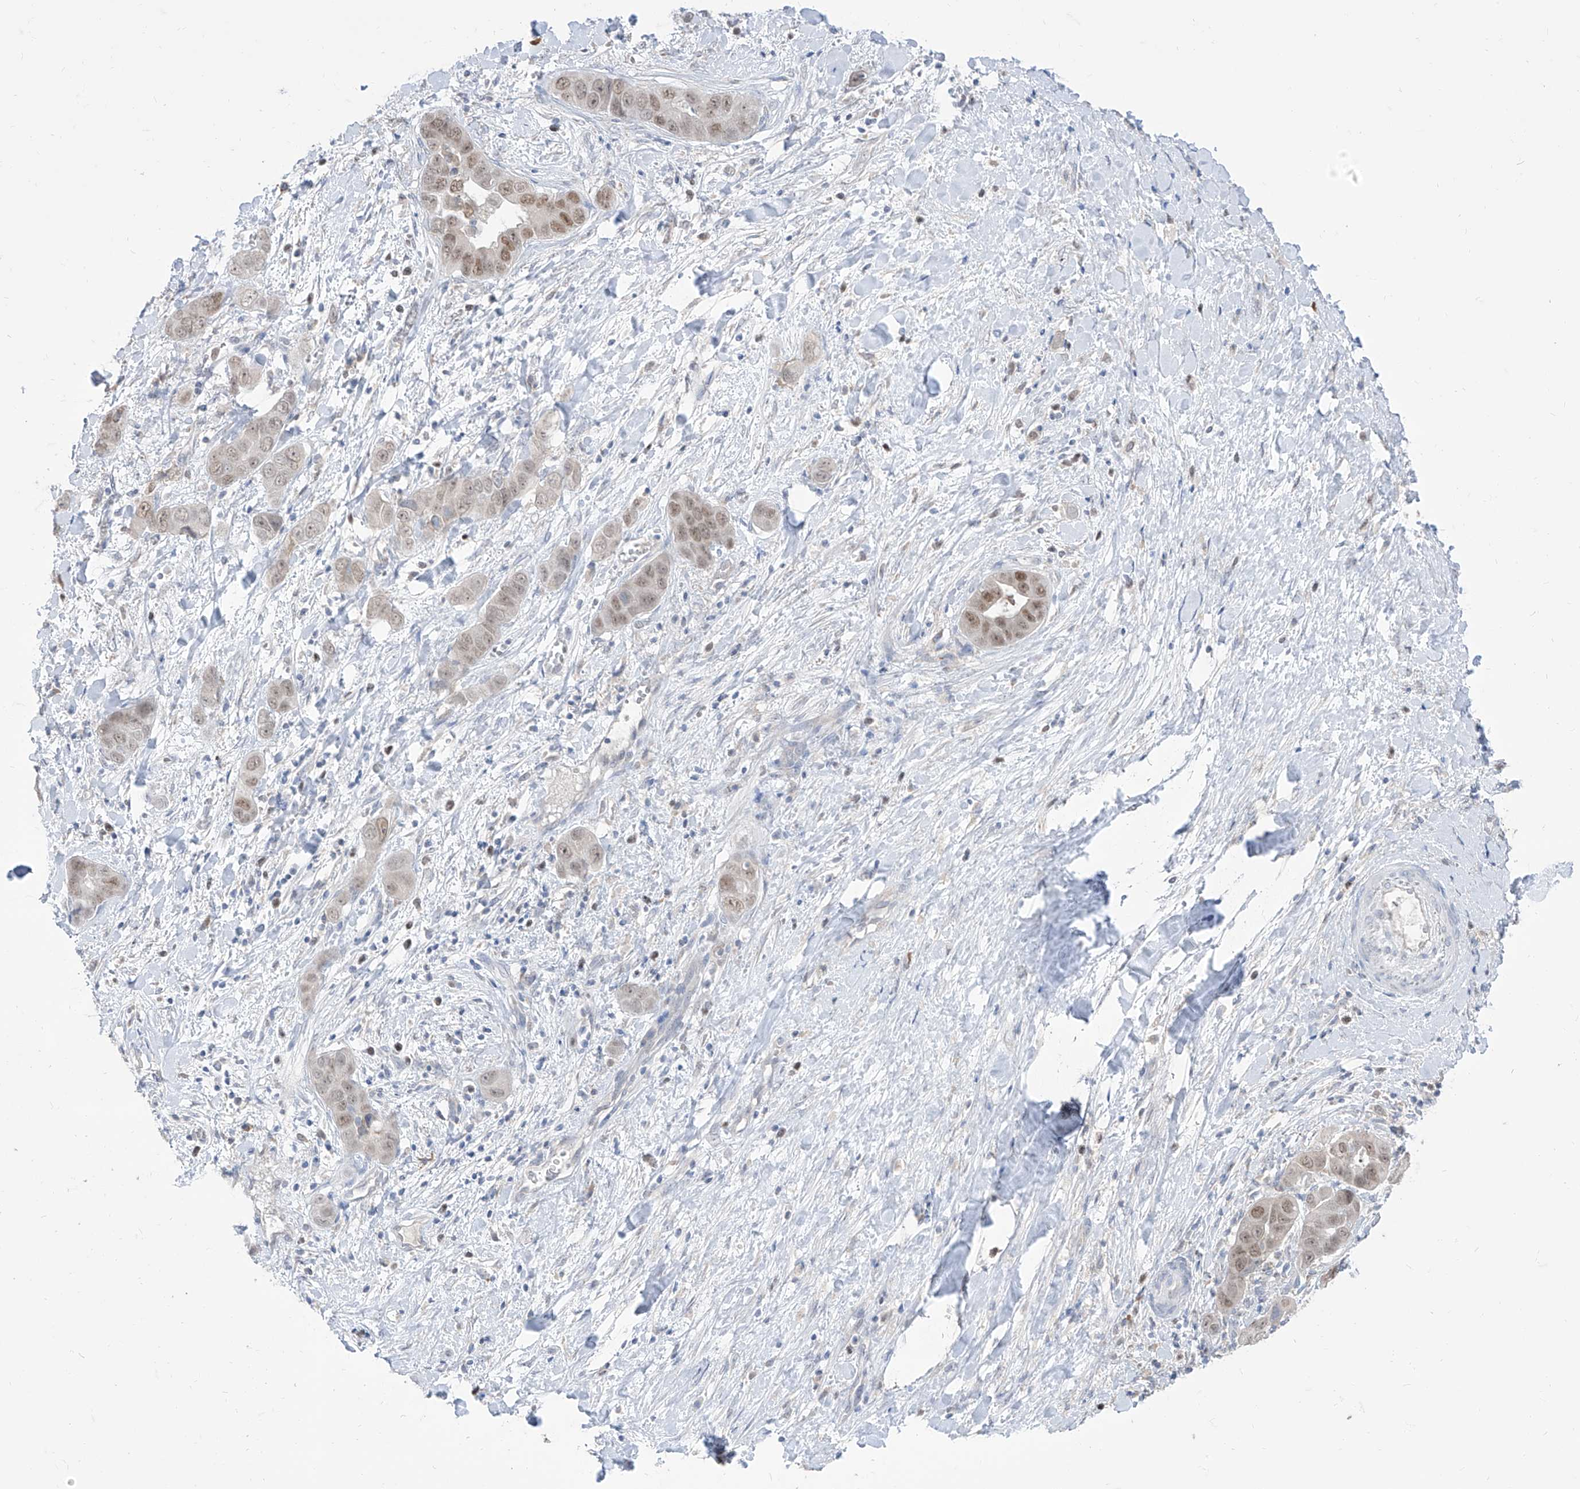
{"staining": {"intensity": "moderate", "quantity": ">75%", "location": "nuclear"}, "tissue": "liver cancer", "cell_type": "Tumor cells", "image_type": "cancer", "snomed": [{"axis": "morphology", "description": "Cholangiocarcinoma"}, {"axis": "topography", "description": "Liver"}], "caption": "Brown immunohistochemical staining in human liver cholangiocarcinoma displays moderate nuclear positivity in approximately >75% of tumor cells.", "gene": "BROX", "patient": {"sex": "female", "age": 52}}